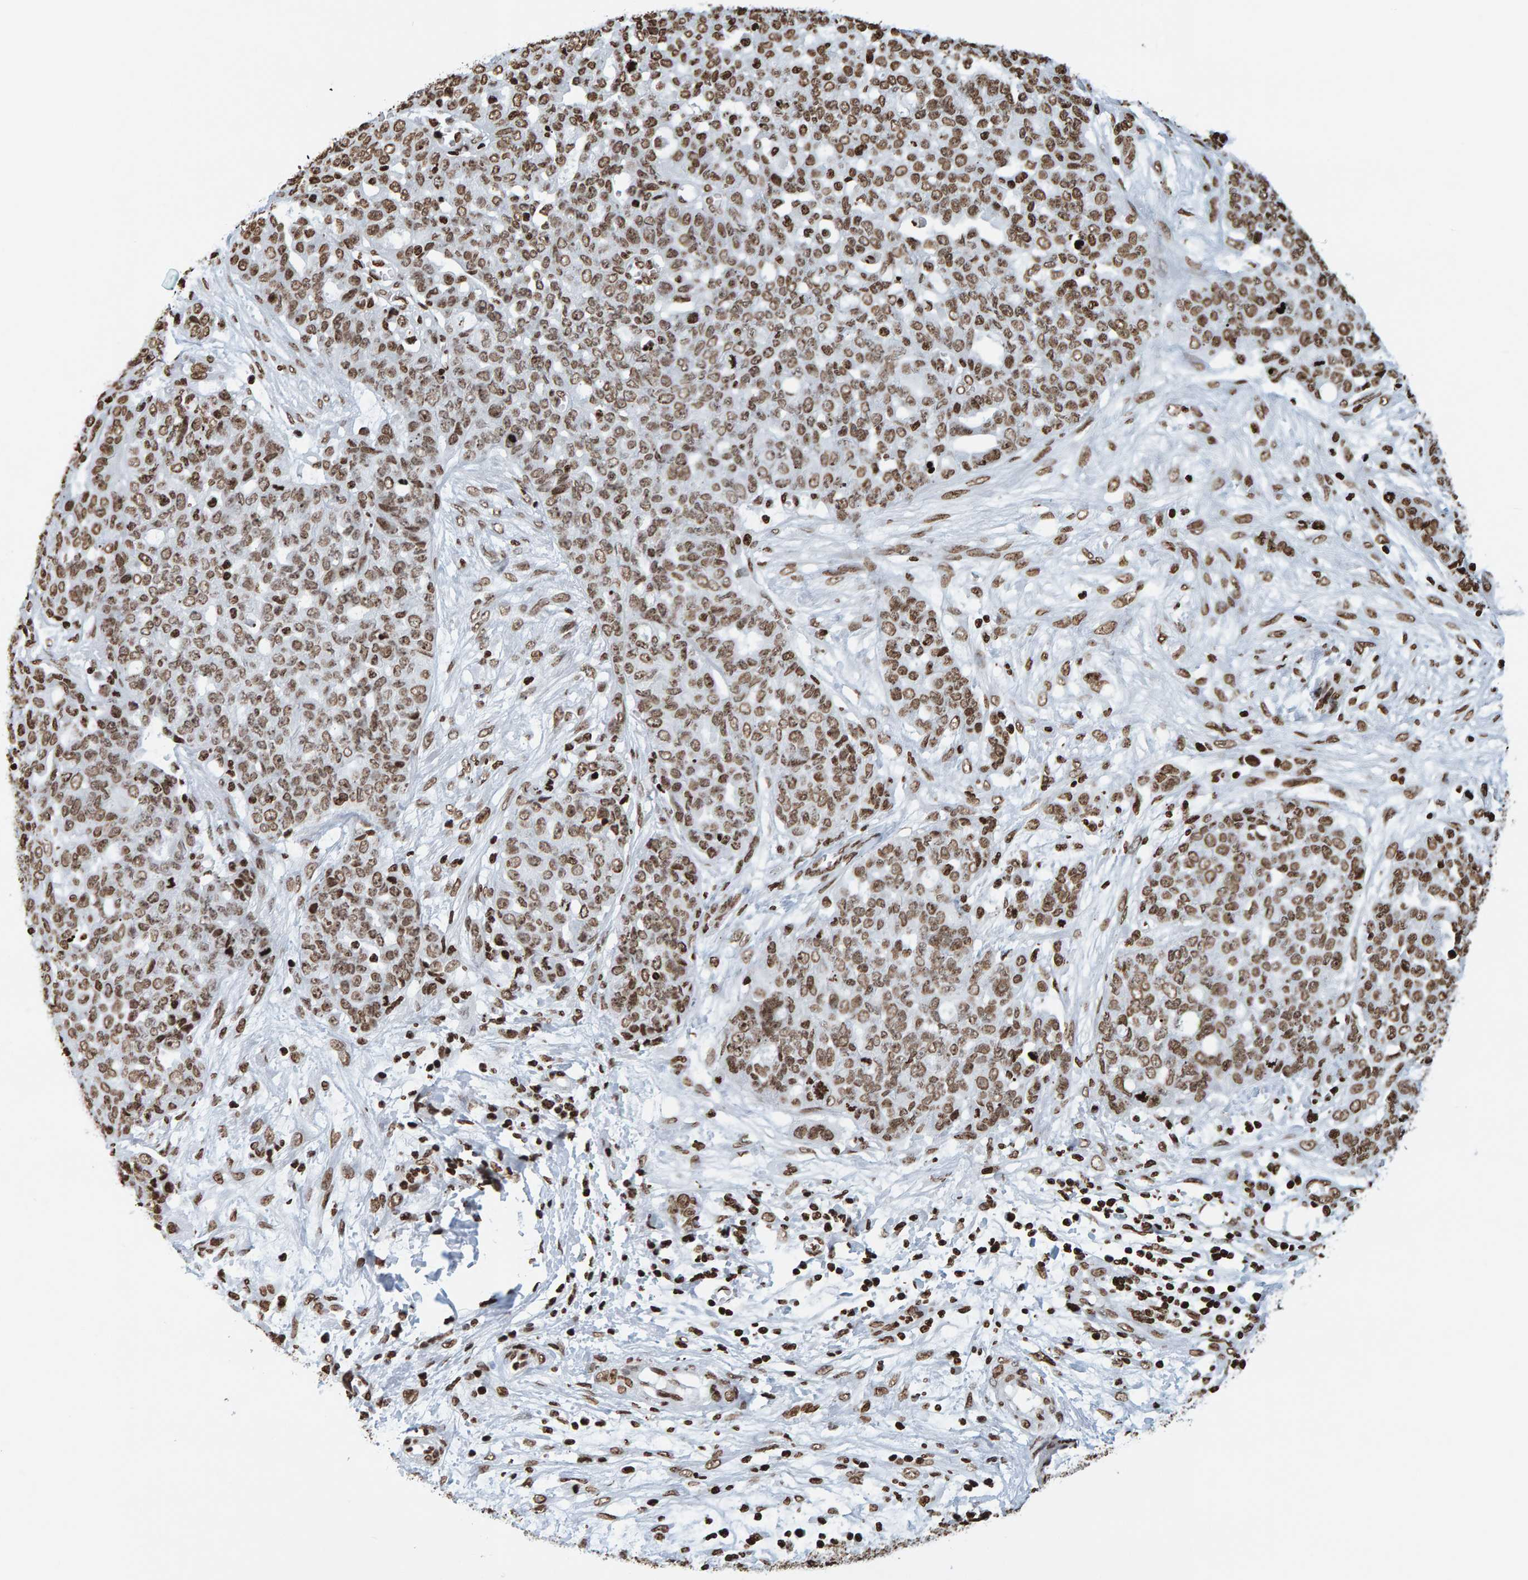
{"staining": {"intensity": "moderate", "quantity": ">75%", "location": "nuclear"}, "tissue": "ovarian cancer", "cell_type": "Tumor cells", "image_type": "cancer", "snomed": [{"axis": "morphology", "description": "Cystadenocarcinoma, serous, NOS"}, {"axis": "topography", "description": "Soft tissue"}, {"axis": "topography", "description": "Ovary"}], "caption": "Immunohistochemistry (DAB) staining of human ovarian cancer displays moderate nuclear protein staining in approximately >75% of tumor cells.", "gene": "BRF2", "patient": {"sex": "female", "age": 57}}